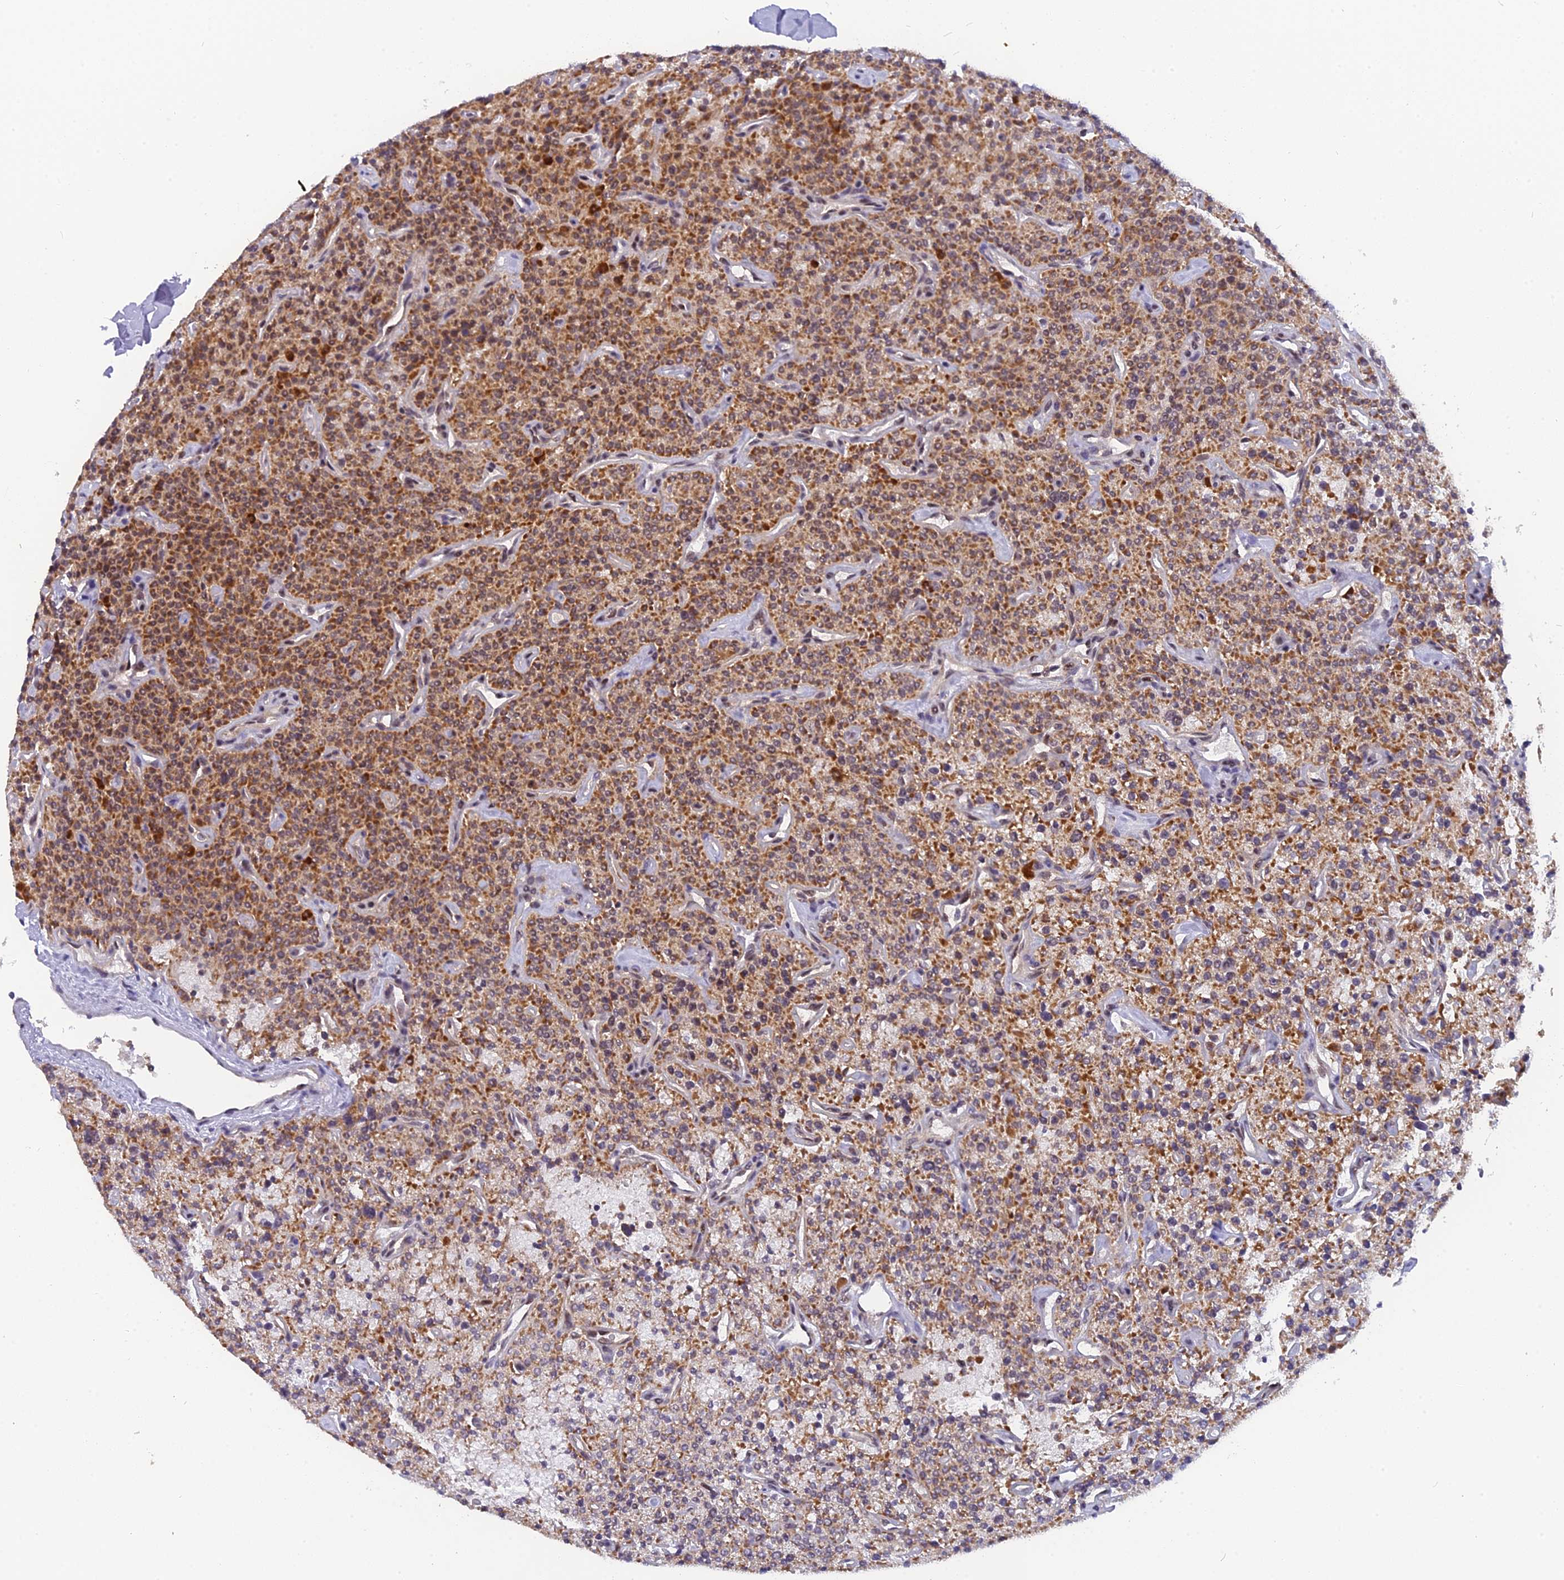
{"staining": {"intensity": "strong", "quantity": "25%-75%", "location": "cytoplasmic/membranous"}, "tissue": "parathyroid gland", "cell_type": "Glandular cells", "image_type": "normal", "snomed": [{"axis": "morphology", "description": "Normal tissue, NOS"}, {"axis": "topography", "description": "Parathyroid gland"}], "caption": "Brown immunohistochemical staining in unremarkable parathyroid gland demonstrates strong cytoplasmic/membranous staining in approximately 25%-75% of glandular cells.", "gene": "CMC1", "patient": {"sex": "male", "age": 46}}